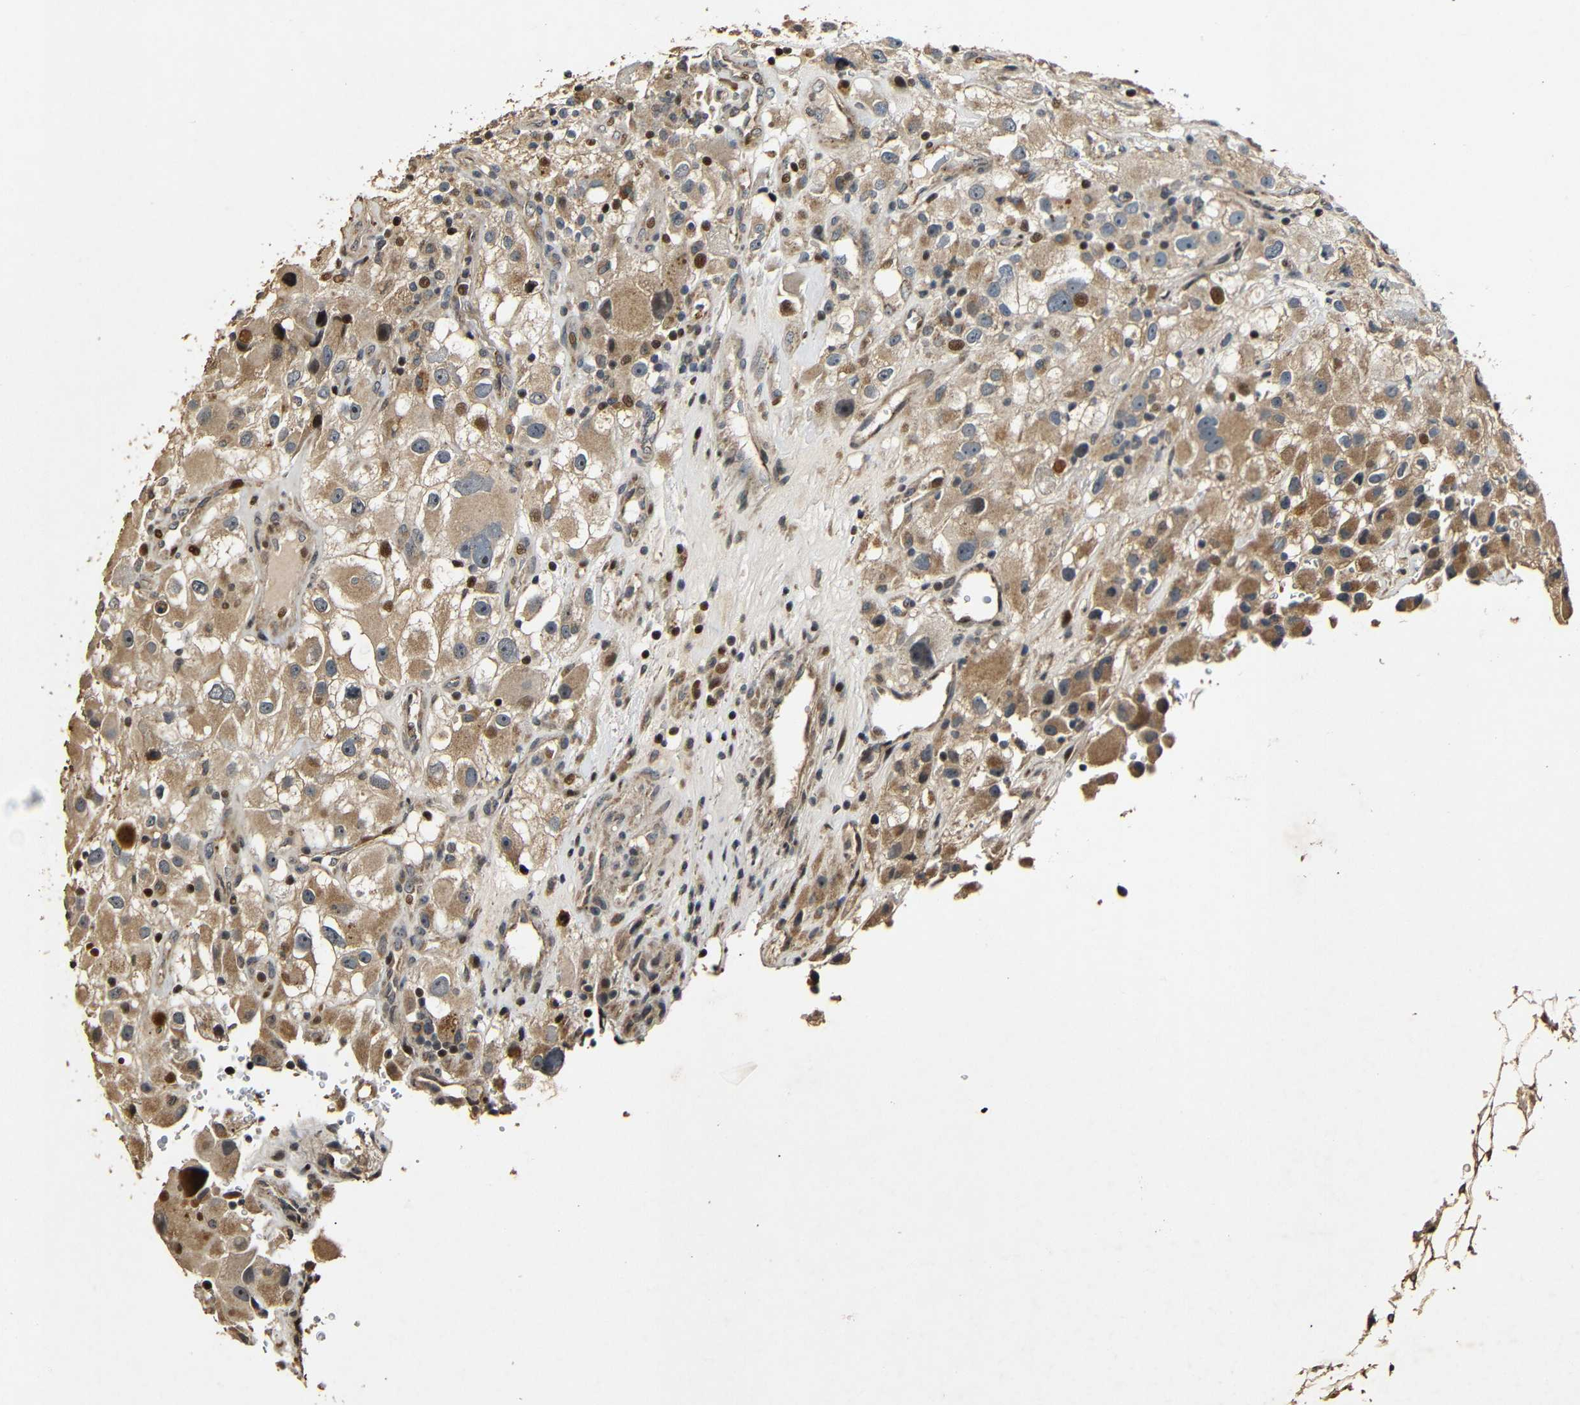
{"staining": {"intensity": "moderate", "quantity": ">75%", "location": "cytoplasmic/membranous,nuclear"}, "tissue": "renal cancer", "cell_type": "Tumor cells", "image_type": "cancer", "snomed": [{"axis": "morphology", "description": "Adenocarcinoma, NOS"}, {"axis": "topography", "description": "Kidney"}], "caption": "Renal adenocarcinoma was stained to show a protein in brown. There is medium levels of moderate cytoplasmic/membranous and nuclear positivity in about >75% of tumor cells. (Stains: DAB (3,3'-diaminobenzidine) in brown, nuclei in blue, Microscopy: brightfield microscopy at high magnification).", "gene": "KAZALD1", "patient": {"sex": "female", "age": 52}}